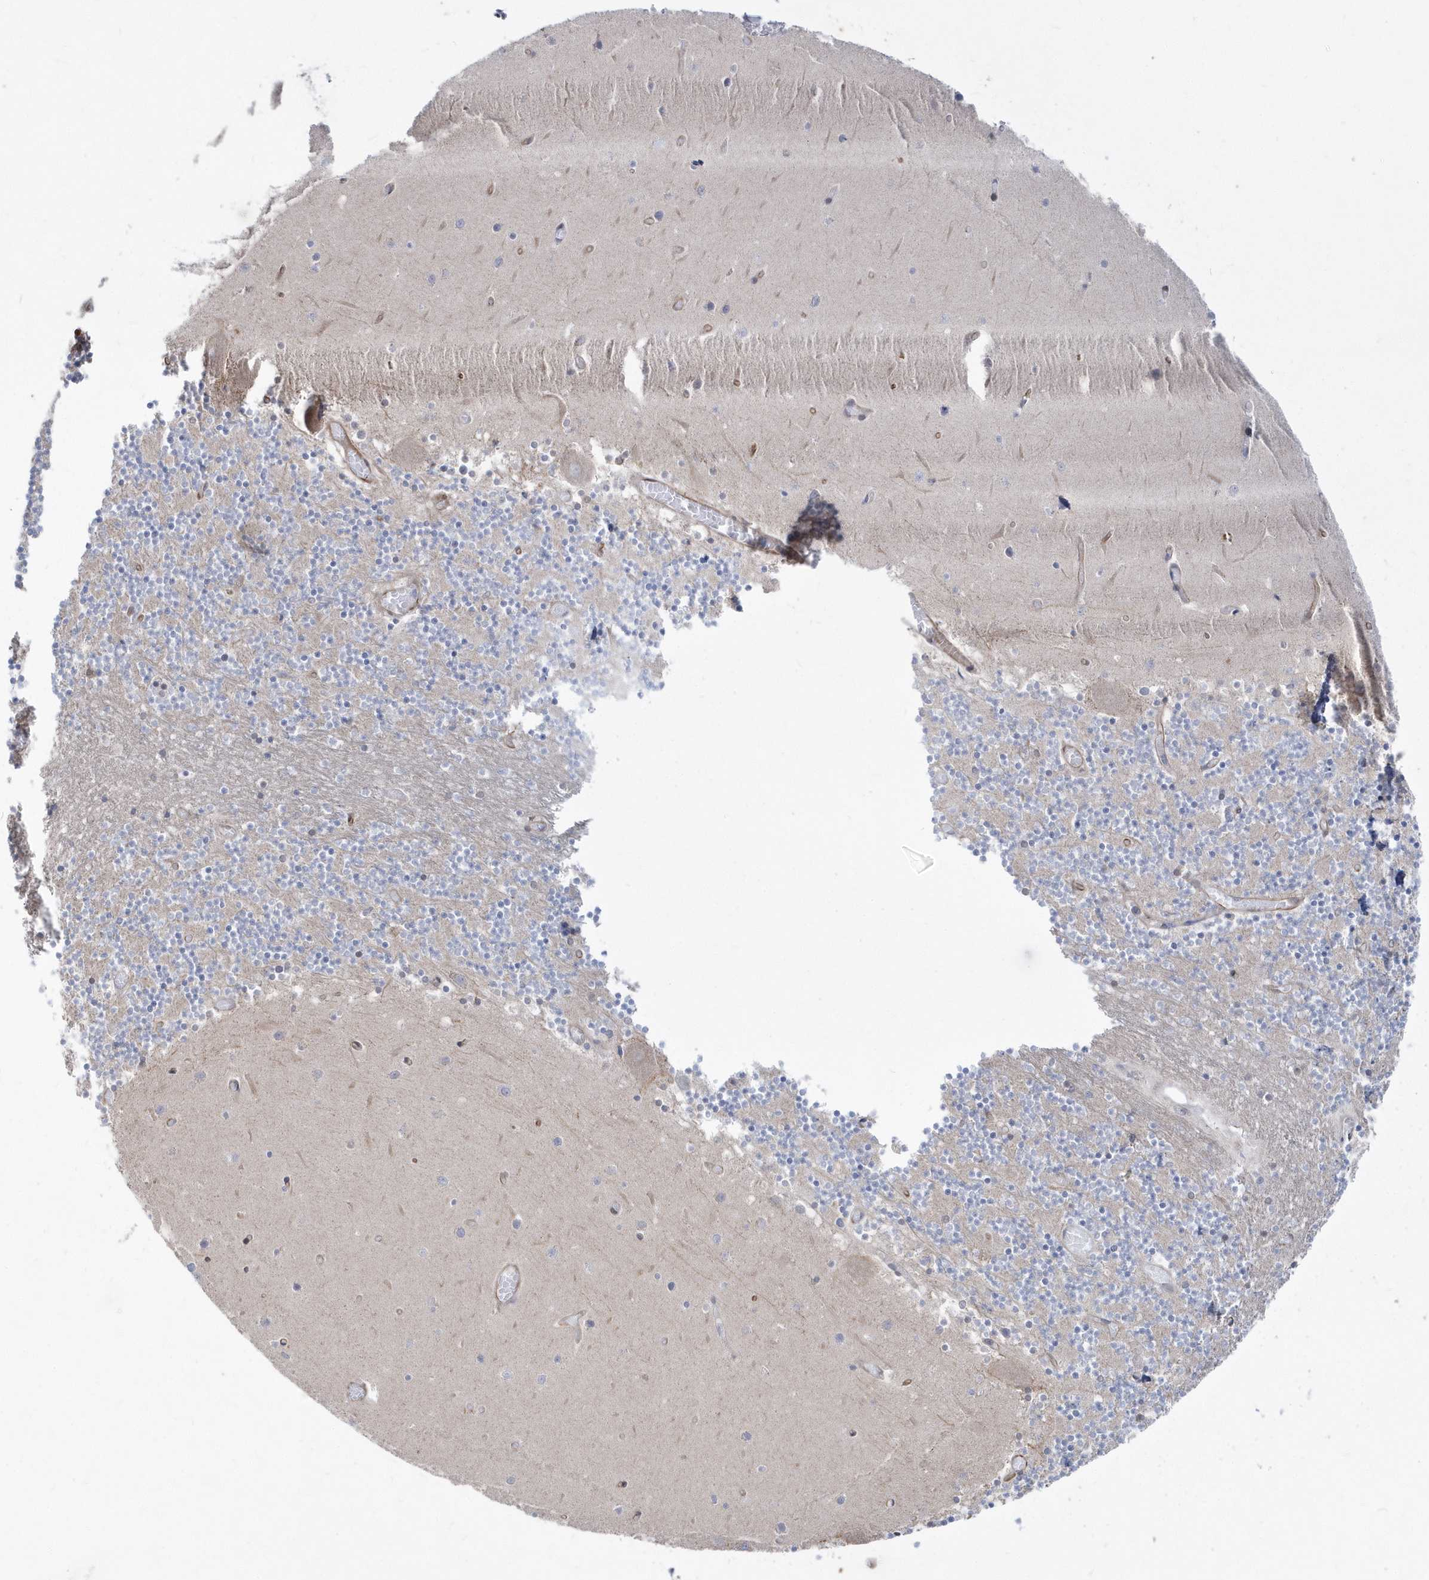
{"staining": {"intensity": "negative", "quantity": "none", "location": "none"}, "tissue": "cerebellum", "cell_type": "Cells in granular layer", "image_type": "normal", "snomed": [{"axis": "morphology", "description": "Normal tissue, NOS"}, {"axis": "topography", "description": "Cerebellum"}], "caption": "This is an immunohistochemistry image of normal human cerebellum. There is no positivity in cells in granular layer.", "gene": "DHX57", "patient": {"sex": "female", "age": 28}}